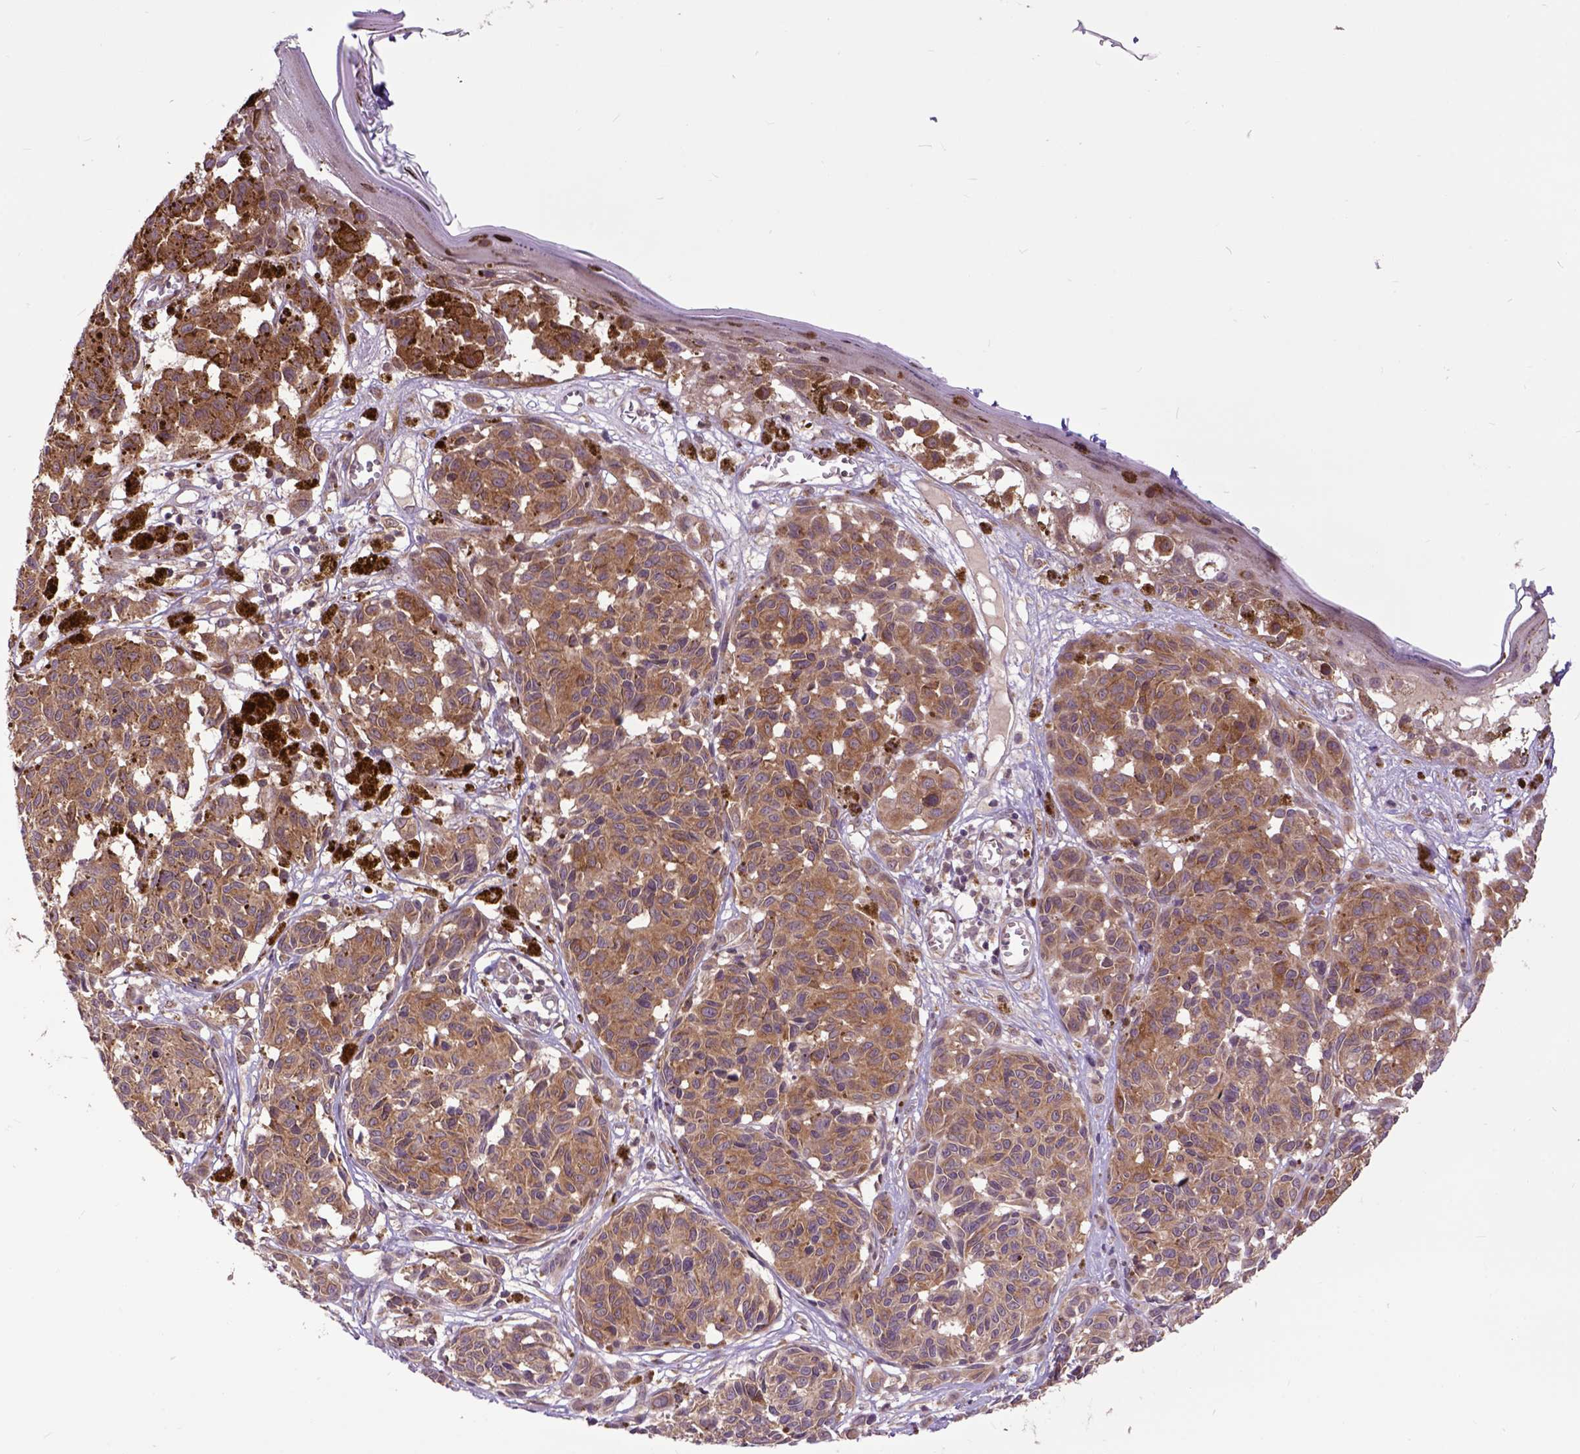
{"staining": {"intensity": "moderate", "quantity": "25%-75%", "location": "cytoplasmic/membranous"}, "tissue": "melanoma", "cell_type": "Tumor cells", "image_type": "cancer", "snomed": [{"axis": "morphology", "description": "Malignant melanoma, NOS"}, {"axis": "topography", "description": "Skin"}], "caption": "Melanoma stained for a protein (brown) demonstrates moderate cytoplasmic/membranous positive staining in about 25%-75% of tumor cells.", "gene": "ARL1", "patient": {"sex": "female", "age": 38}}